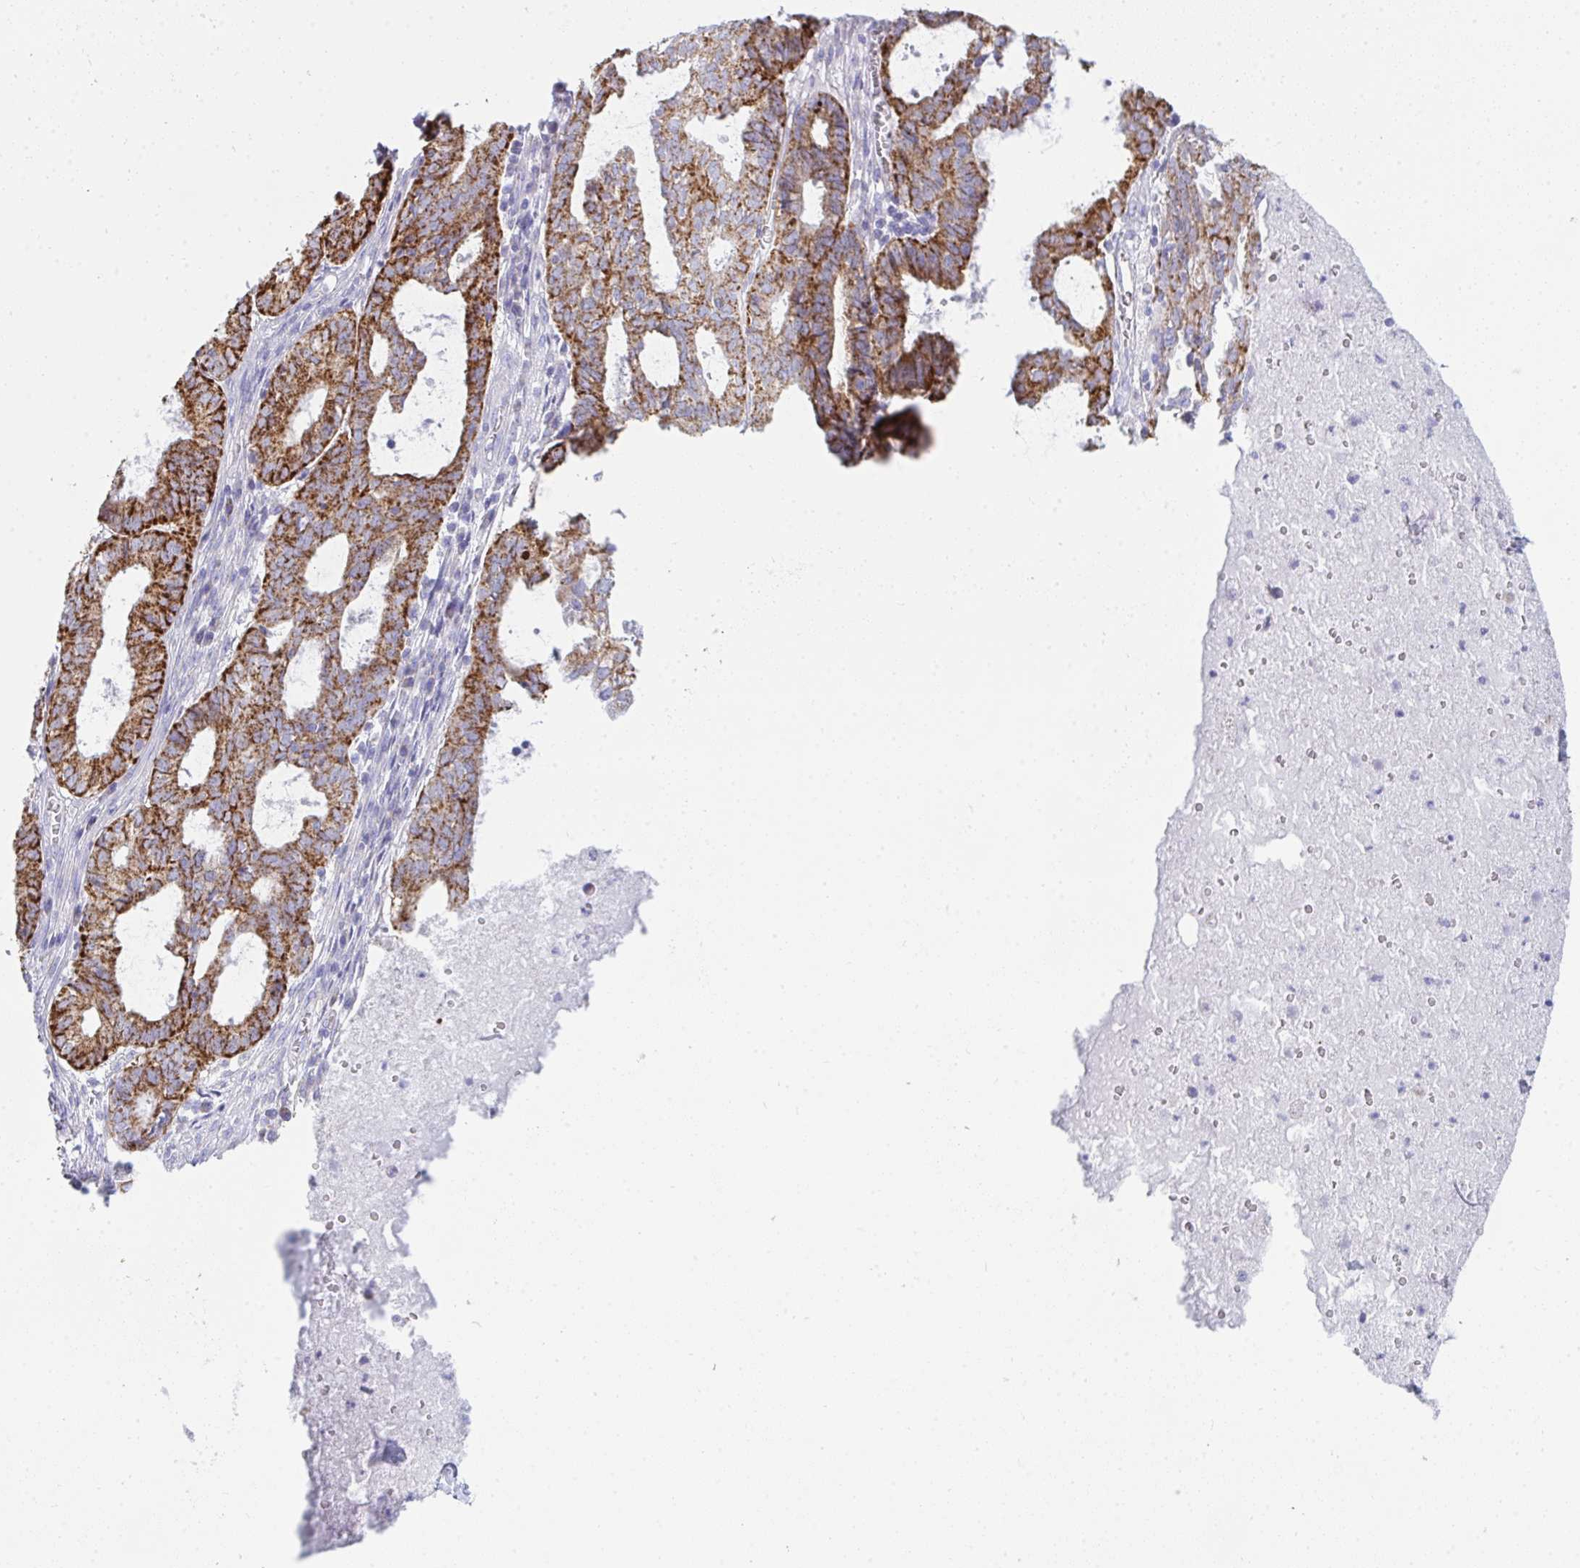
{"staining": {"intensity": "strong", "quantity": ">75%", "location": "cytoplasmic/membranous"}, "tissue": "ovarian cancer", "cell_type": "Tumor cells", "image_type": "cancer", "snomed": [{"axis": "morphology", "description": "Carcinoma, endometroid"}, {"axis": "topography", "description": "Ovary"}], "caption": "This is a photomicrograph of immunohistochemistry (IHC) staining of ovarian endometroid carcinoma, which shows strong staining in the cytoplasmic/membranous of tumor cells.", "gene": "AIFM1", "patient": {"sex": "female", "age": 64}}